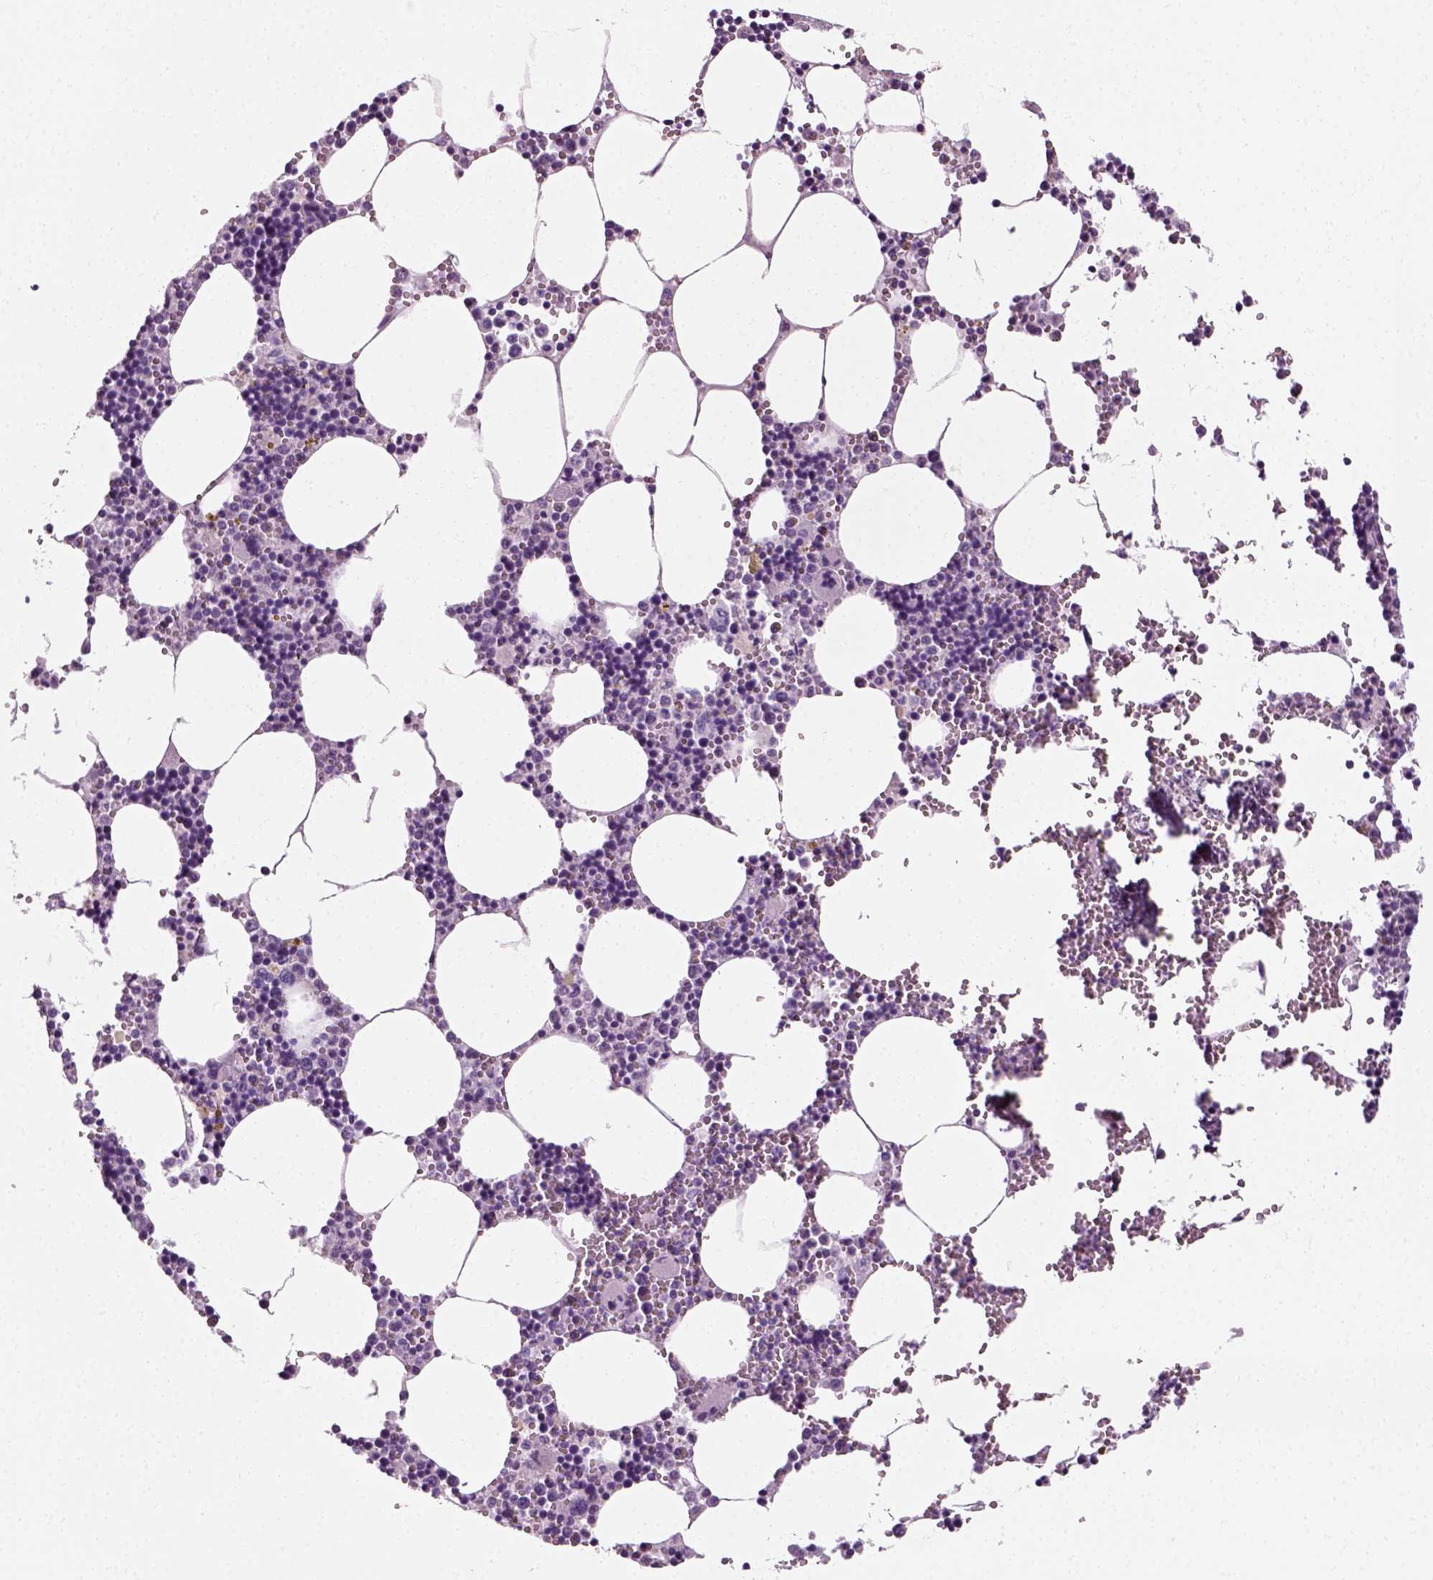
{"staining": {"intensity": "negative", "quantity": "none", "location": "none"}, "tissue": "bone marrow", "cell_type": "Hematopoietic cells", "image_type": "normal", "snomed": [{"axis": "morphology", "description": "Normal tissue, NOS"}, {"axis": "topography", "description": "Bone marrow"}], "caption": "Immunohistochemical staining of unremarkable human bone marrow displays no significant positivity in hematopoietic cells.", "gene": "SPATA31E1", "patient": {"sex": "male", "age": 54}}